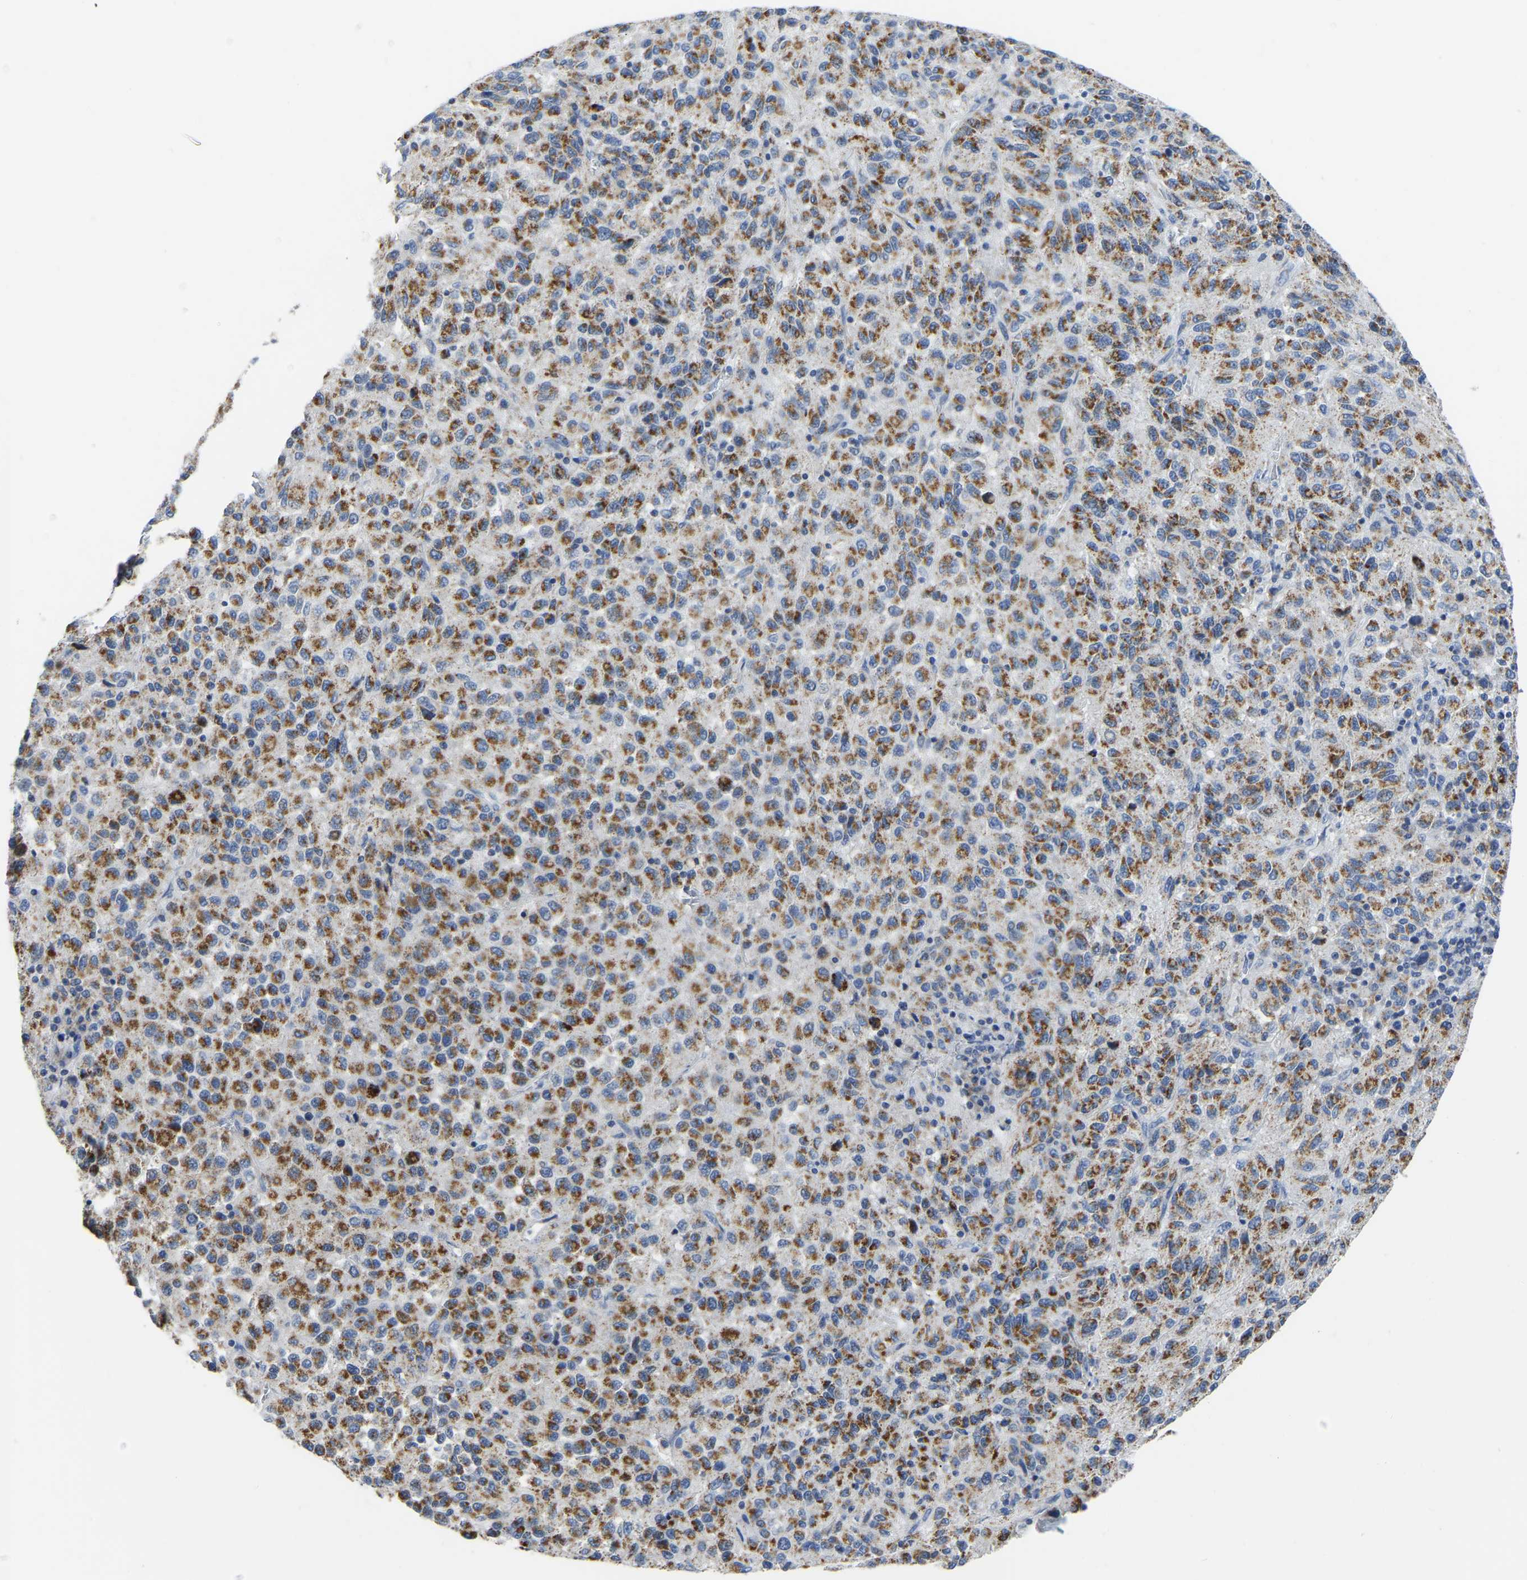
{"staining": {"intensity": "moderate", "quantity": ">75%", "location": "cytoplasmic/membranous"}, "tissue": "melanoma", "cell_type": "Tumor cells", "image_type": "cancer", "snomed": [{"axis": "morphology", "description": "Malignant melanoma, Metastatic site"}, {"axis": "topography", "description": "Lung"}], "caption": "Immunohistochemical staining of melanoma shows medium levels of moderate cytoplasmic/membranous positivity in approximately >75% of tumor cells.", "gene": "ETFA", "patient": {"sex": "male", "age": 64}}